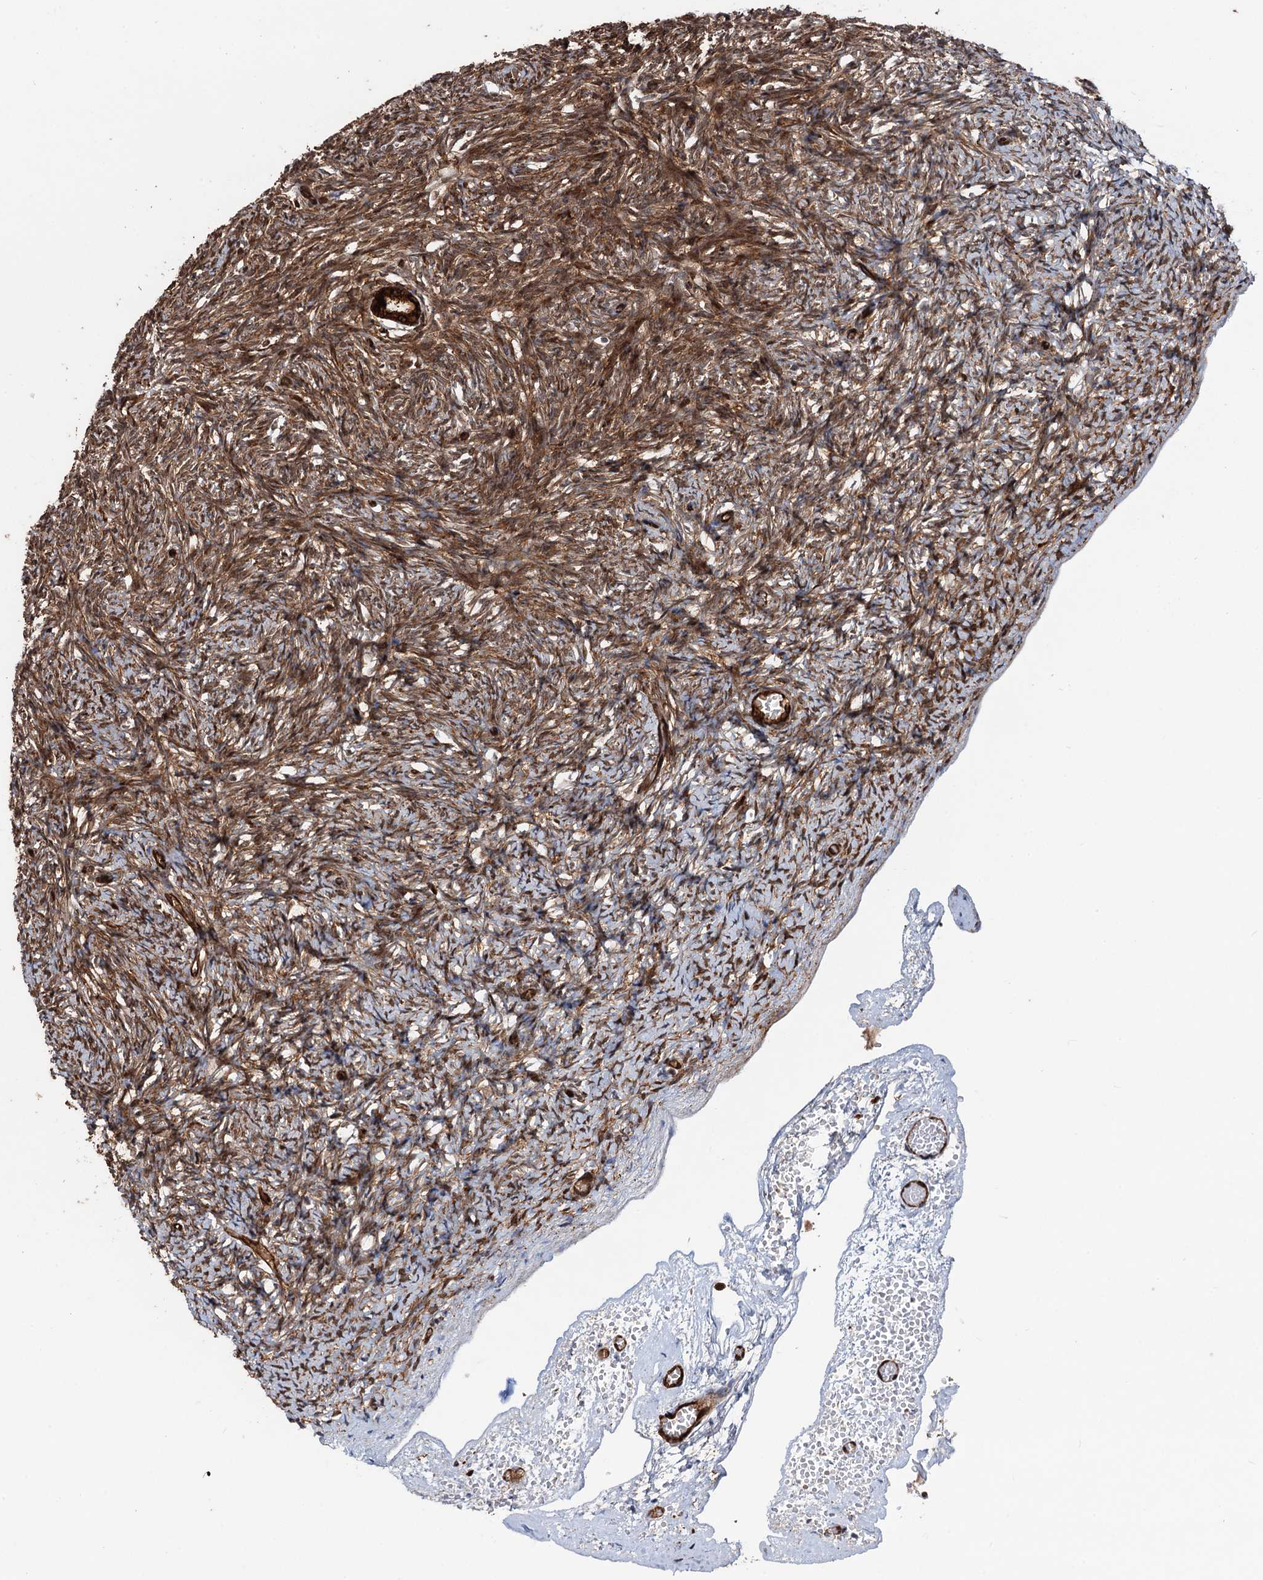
{"staining": {"intensity": "strong", "quantity": ">75%", "location": "cytoplasmic/membranous,nuclear"}, "tissue": "ovary", "cell_type": "Follicle cells", "image_type": "normal", "snomed": [{"axis": "morphology", "description": "Normal tissue, NOS"}, {"axis": "topography", "description": "Ovary"}], "caption": "DAB (3,3'-diaminobenzidine) immunohistochemical staining of normal human ovary shows strong cytoplasmic/membranous,nuclear protein expression in about >75% of follicle cells.", "gene": "SNRNP25", "patient": {"sex": "female", "age": 34}}